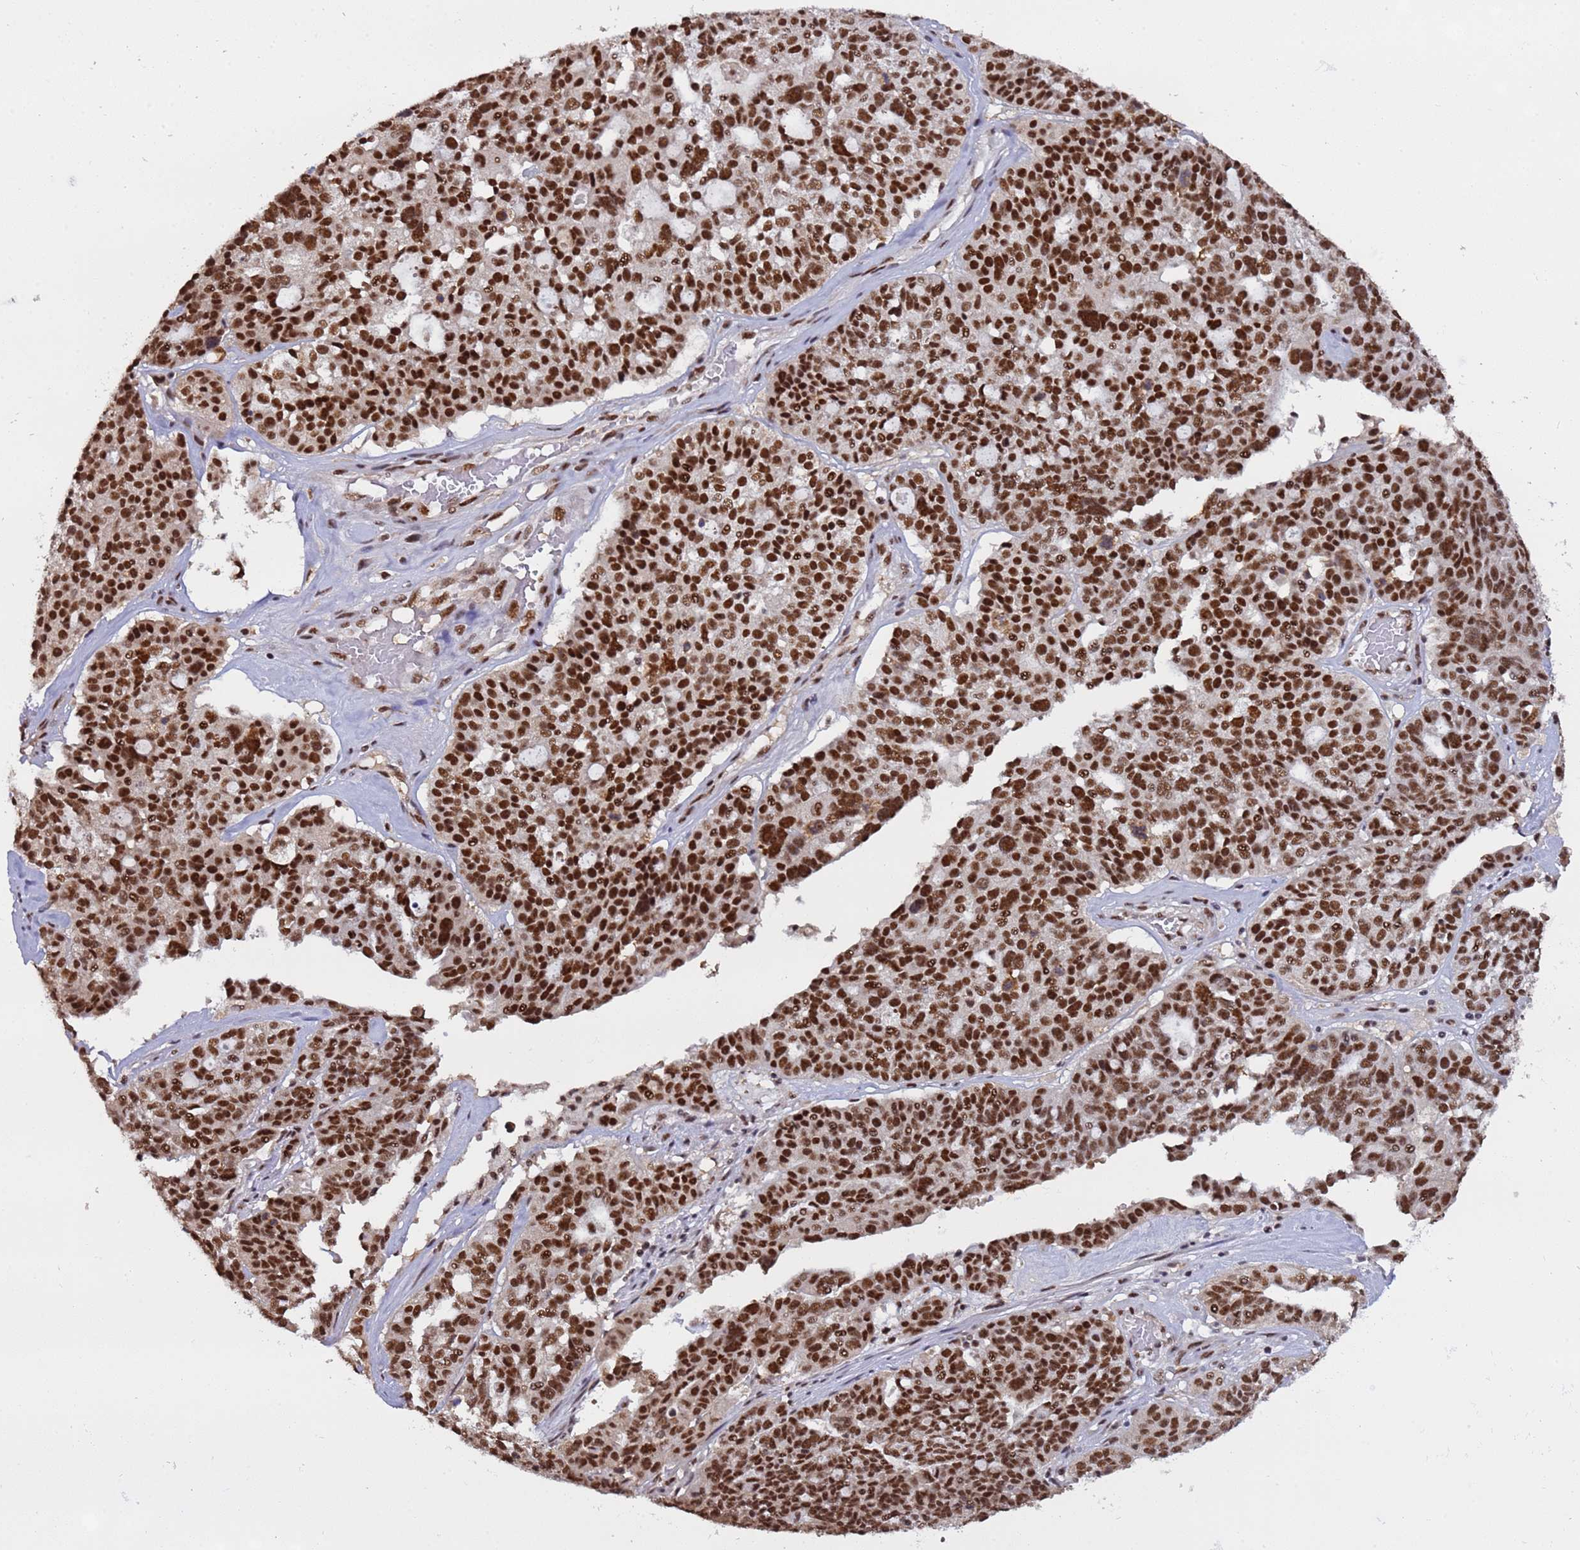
{"staining": {"intensity": "strong", "quantity": ">75%", "location": "nuclear"}, "tissue": "ovarian cancer", "cell_type": "Tumor cells", "image_type": "cancer", "snomed": [{"axis": "morphology", "description": "Cystadenocarcinoma, serous, NOS"}, {"axis": "topography", "description": "Ovary"}], "caption": "Immunohistochemistry (IHC) (DAB (3,3'-diaminobenzidine)) staining of ovarian serous cystadenocarcinoma exhibits strong nuclear protein expression in approximately >75% of tumor cells. The staining is performed using DAB brown chromogen to label protein expression. The nuclei are counter-stained blue using hematoxylin.", "gene": "SRRT", "patient": {"sex": "female", "age": 59}}